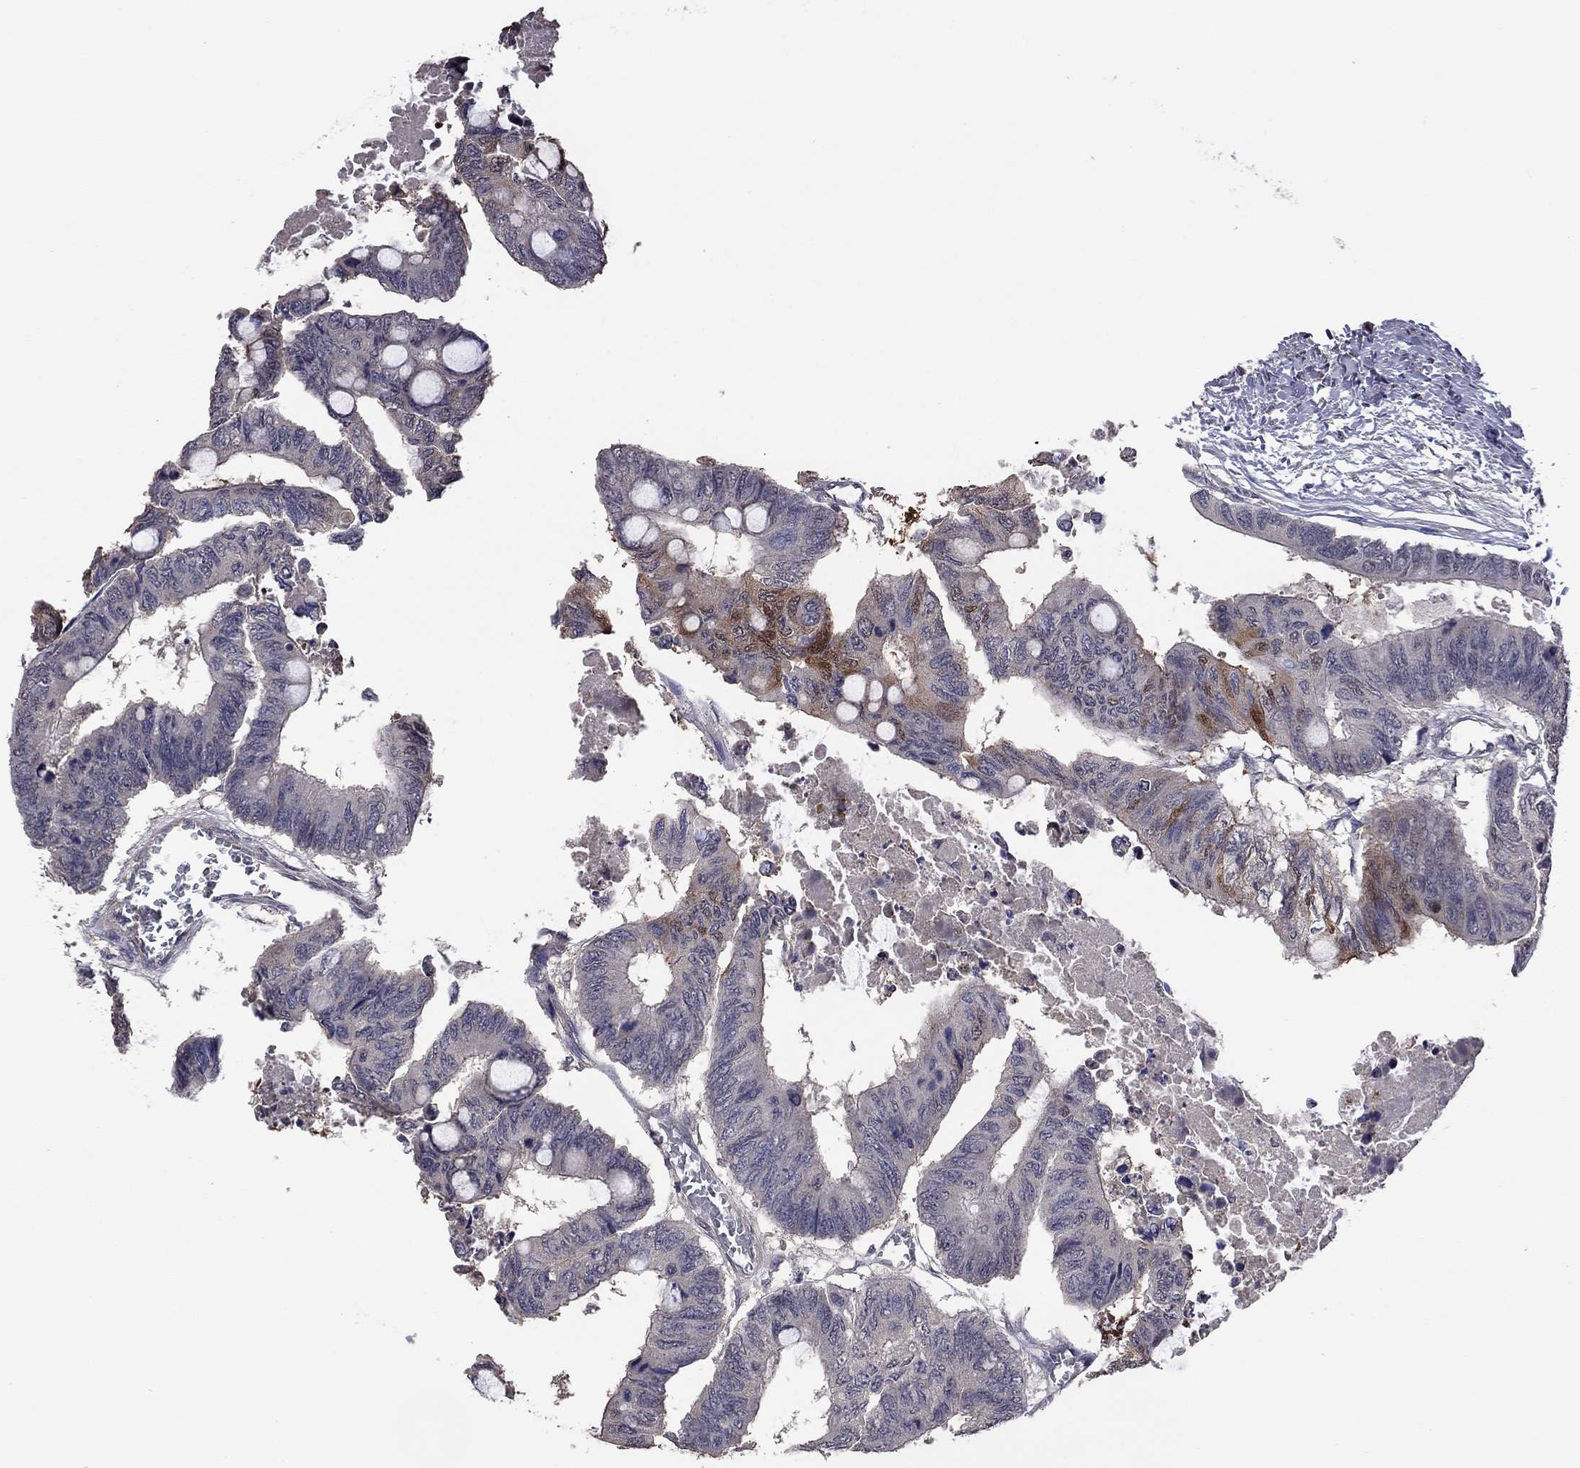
{"staining": {"intensity": "strong", "quantity": "<25%", "location": "cytoplasmic/membranous"}, "tissue": "colorectal cancer", "cell_type": "Tumor cells", "image_type": "cancer", "snomed": [{"axis": "morphology", "description": "Normal tissue, NOS"}, {"axis": "morphology", "description": "Adenocarcinoma, NOS"}, {"axis": "topography", "description": "Rectum"}, {"axis": "topography", "description": "Peripheral nerve tissue"}], "caption": "A histopathology image of colorectal cancer stained for a protein reveals strong cytoplasmic/membranous brown staining in tumor cells.", "gene": "TSNARE1", "patient": {"sex": "male", "age": 92}}